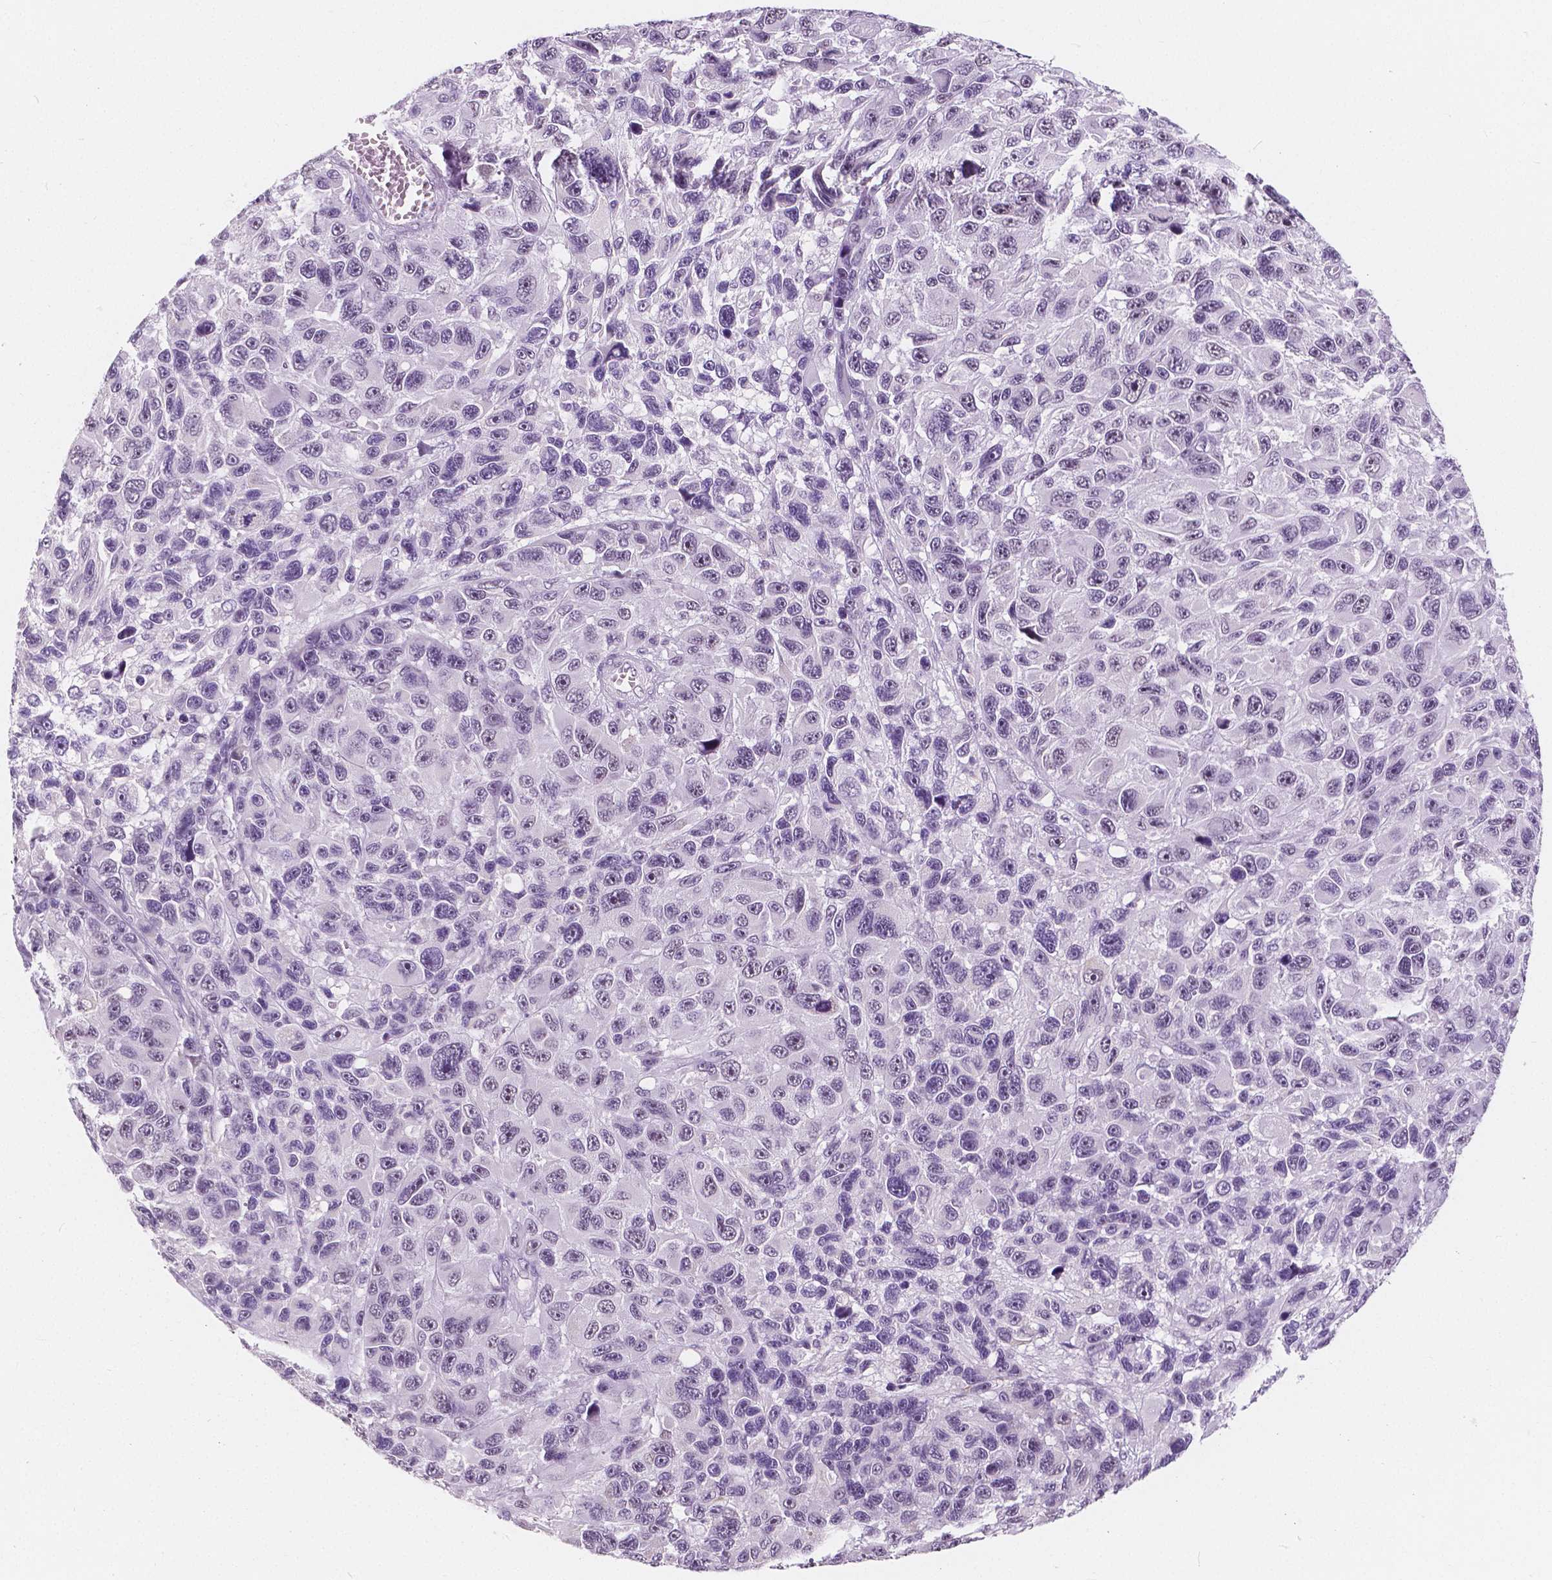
{"staining": {"intensity": "negative", "quantity": "none", "location": "none"}, "tissue": "melanoma", "cell_type": "Tumor cells", "image_type": "cancer", "snomed": [{"axis": "morphology", "description": "Malignant melanoma, NOS"}, {"axis": "topography", "description": "Skin"}], "caption": "Immunohistochemistry photomicrograph of neoplastic tissue: malignant melanoma stained with DAB (3,3'-diaminobenzidine) demonstrates no significant protein expression in tumor cells.", "gene": "NOLC1", "patient": {"sex": "male", "age": 53}}